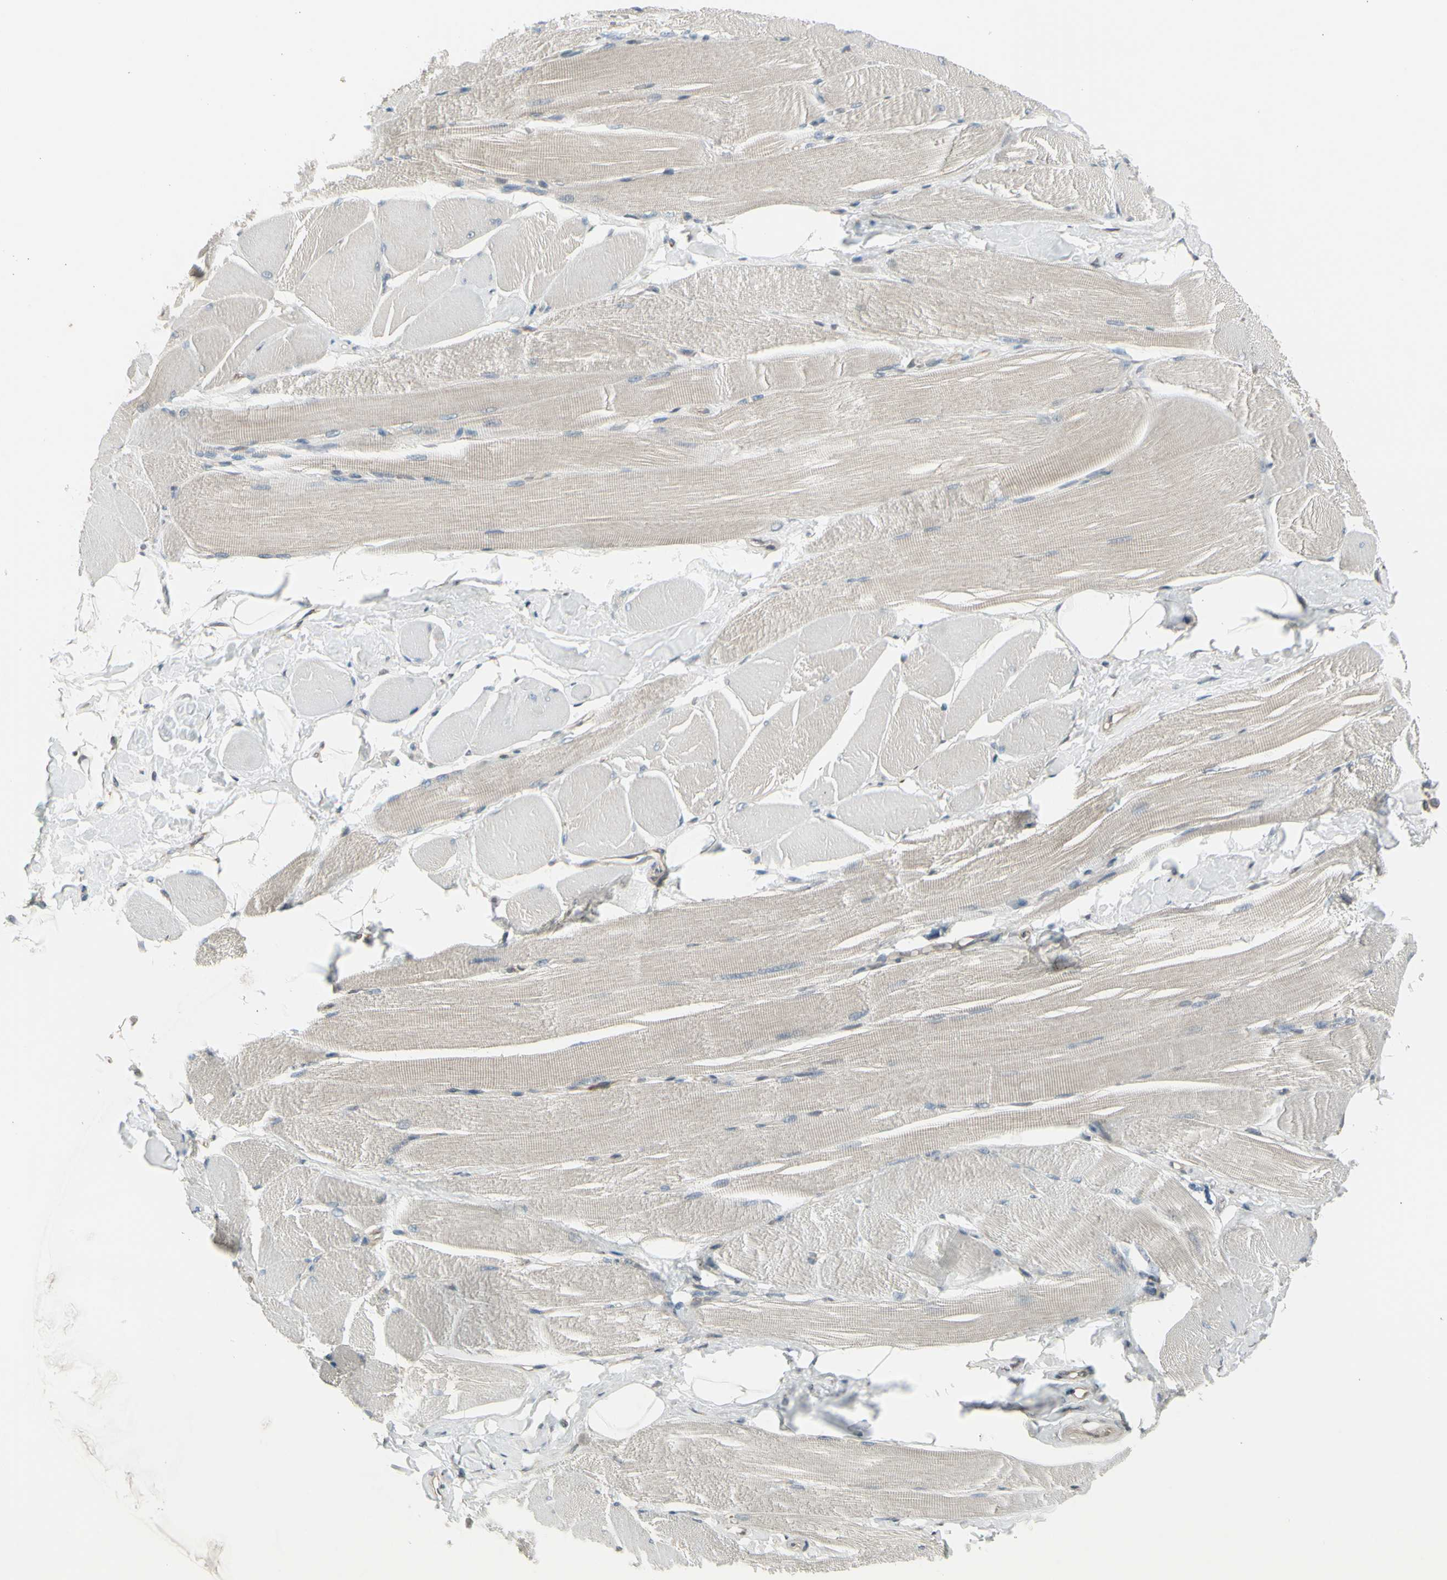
{"staining": {"intensity": "weak", "quantity": "25%-75%", "location": "cytoplasmic/membranous"}, "tissue": "skeletal muscle", "cell_type": "Myocytes", "image_type": "normal", "snomed": [{"axis": "morphology", "description": "Normal tissue, NOS"}, {"axis": "topography", "description": "Skeletal muscle"}, {"axis": "topography", "description": "Peripheral nerve tissue"}], "caption": "DAB immunohistochemical staining of unremarkable skeletal muscle demonstrates weak cytoplasmic/membranous protein staining in about 25%-75% of myocytes.", "gene": "NAXD", "patient": {"sex": "female", "age": 84}}